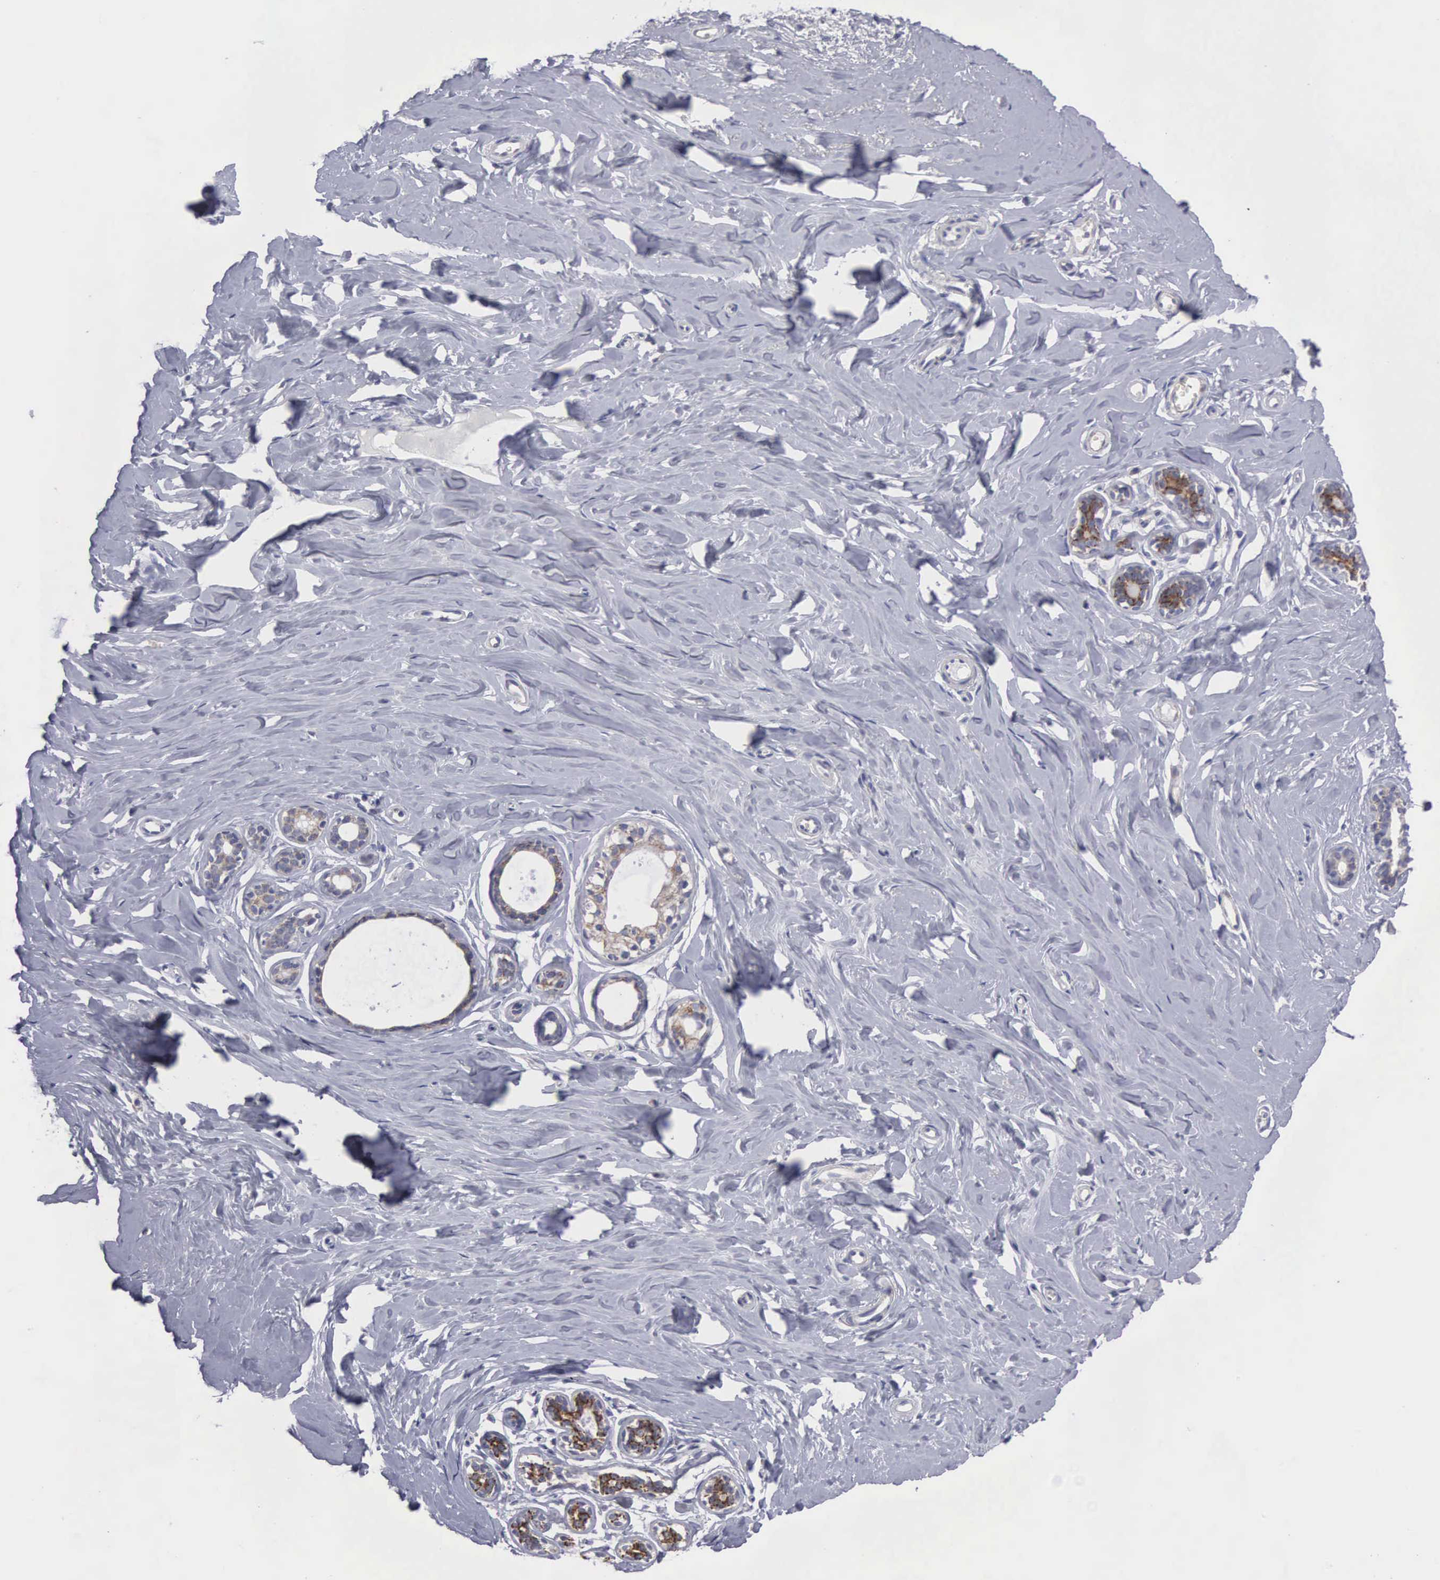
{"staining": {"intensity": "negative", "quantity": "none", "location": "none"}, "tissue": "breast", "cell_type": "Adipocytes", "image_type": "normal", "snomed": [{"axis": "morphology", "description": "Normal tissue, NOS"}, {"axis": "topography", "description": "Breast"}], "caption": "Adipocytes are negative for brown protein staining in normal breast. The staining was performed using DAB to visualize the protein expression in brown, while the nuclei were stained in blue with hematoxylin (Magnification: 20x).", "gene": "APOOL", "patient": {"sex": "female", "age": 45}}